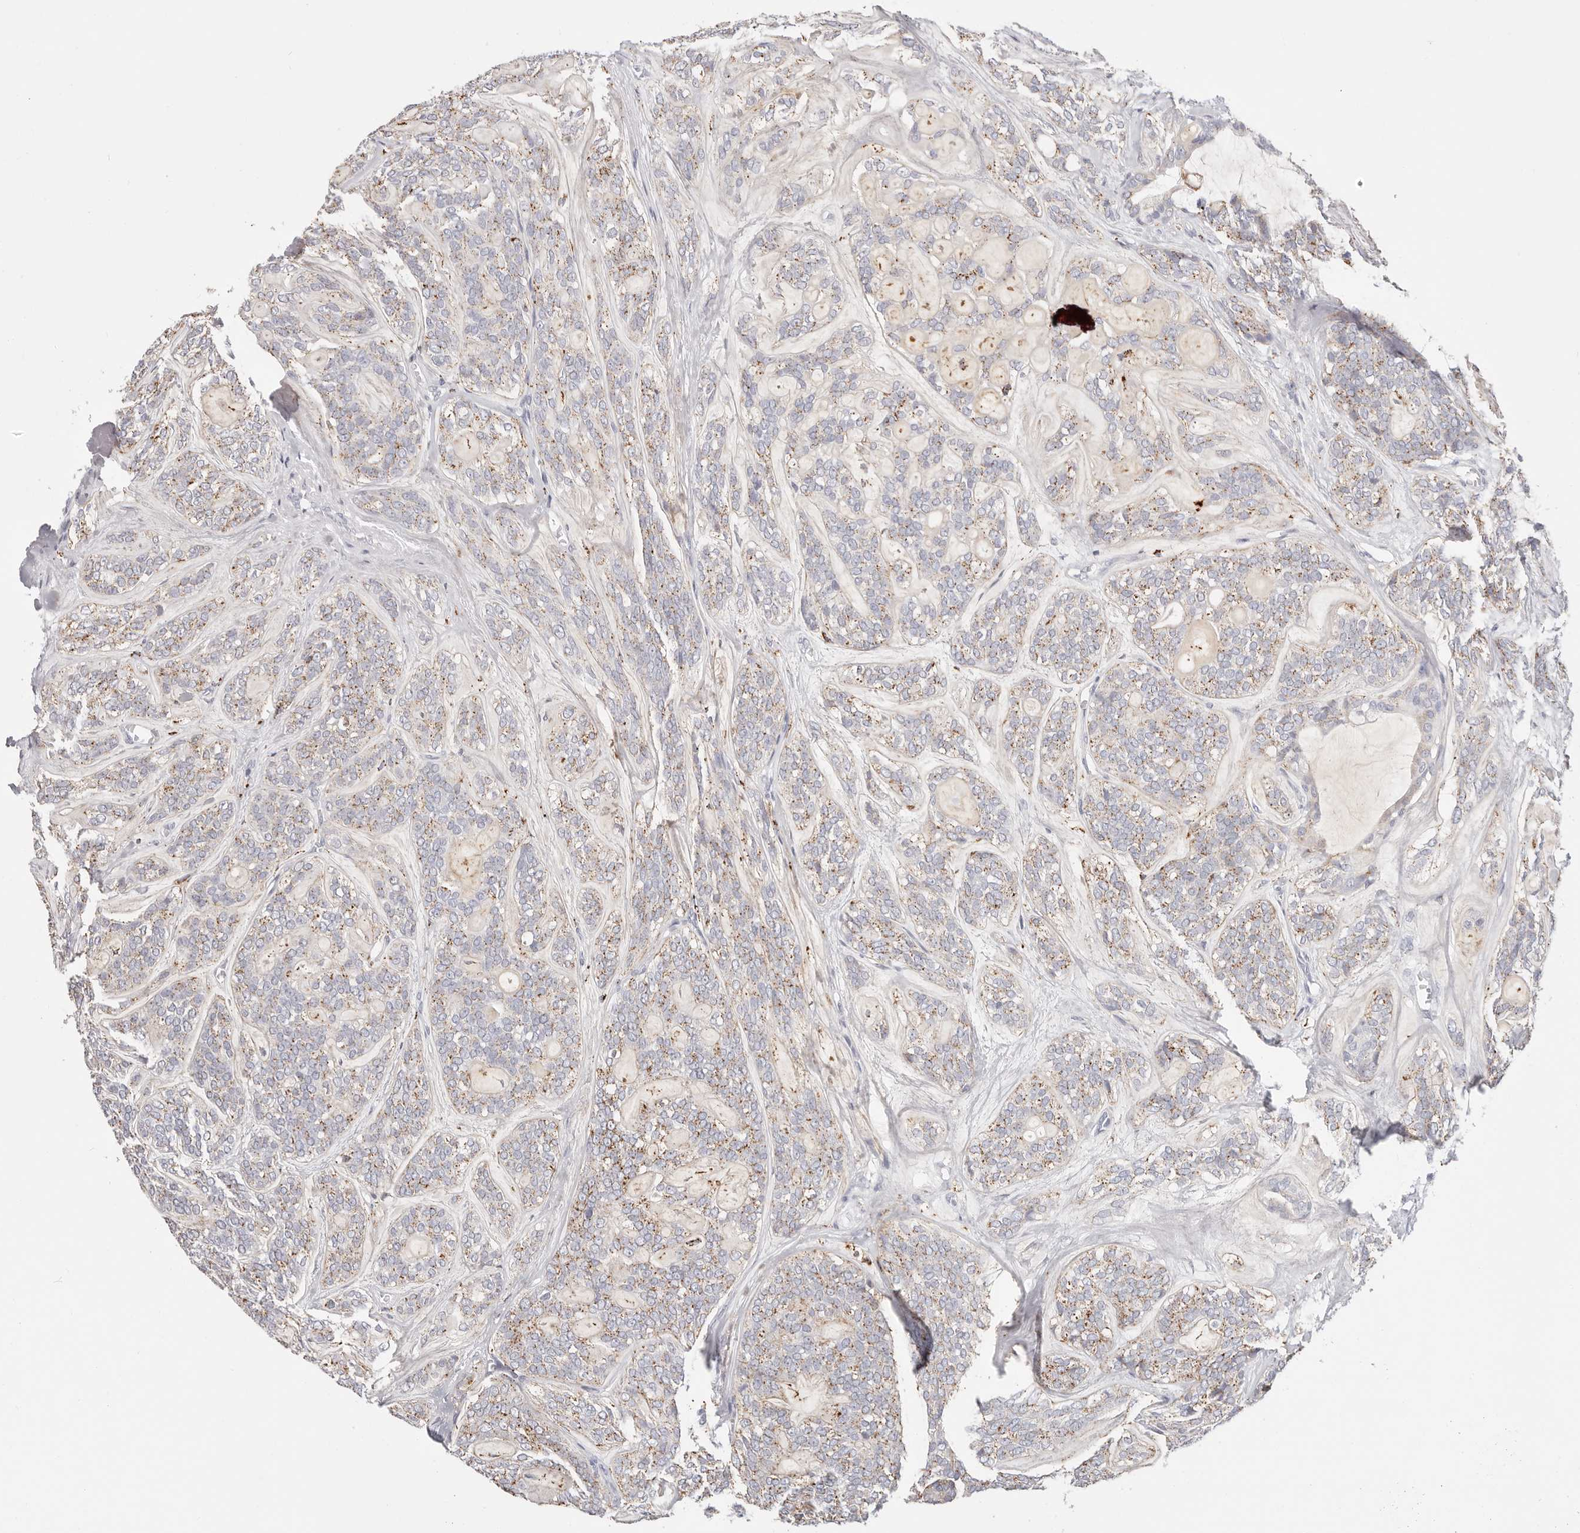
{"staining": {"intensity": "moderate", "quantity": "25%-75%", "location": "cytoplasmic/membranous"}, "tissue": "head and neck cancer", "cell_type": "Tumor cells", "image_type": "cancer", "snomed": [{"axis": "morphology", "description": "Adenocarcinoma, NOS"}, {"axis": "topography", "description": "Head-Neck"}], "caption": "Human head and neck cancer stained for a protein (brown) displays moderate cytoplasmic/membranous positive staining in approximately 25%-75% of tumor cells.", "gene": "STKLD1", "patient": {"sex": "male", "age": 66}}